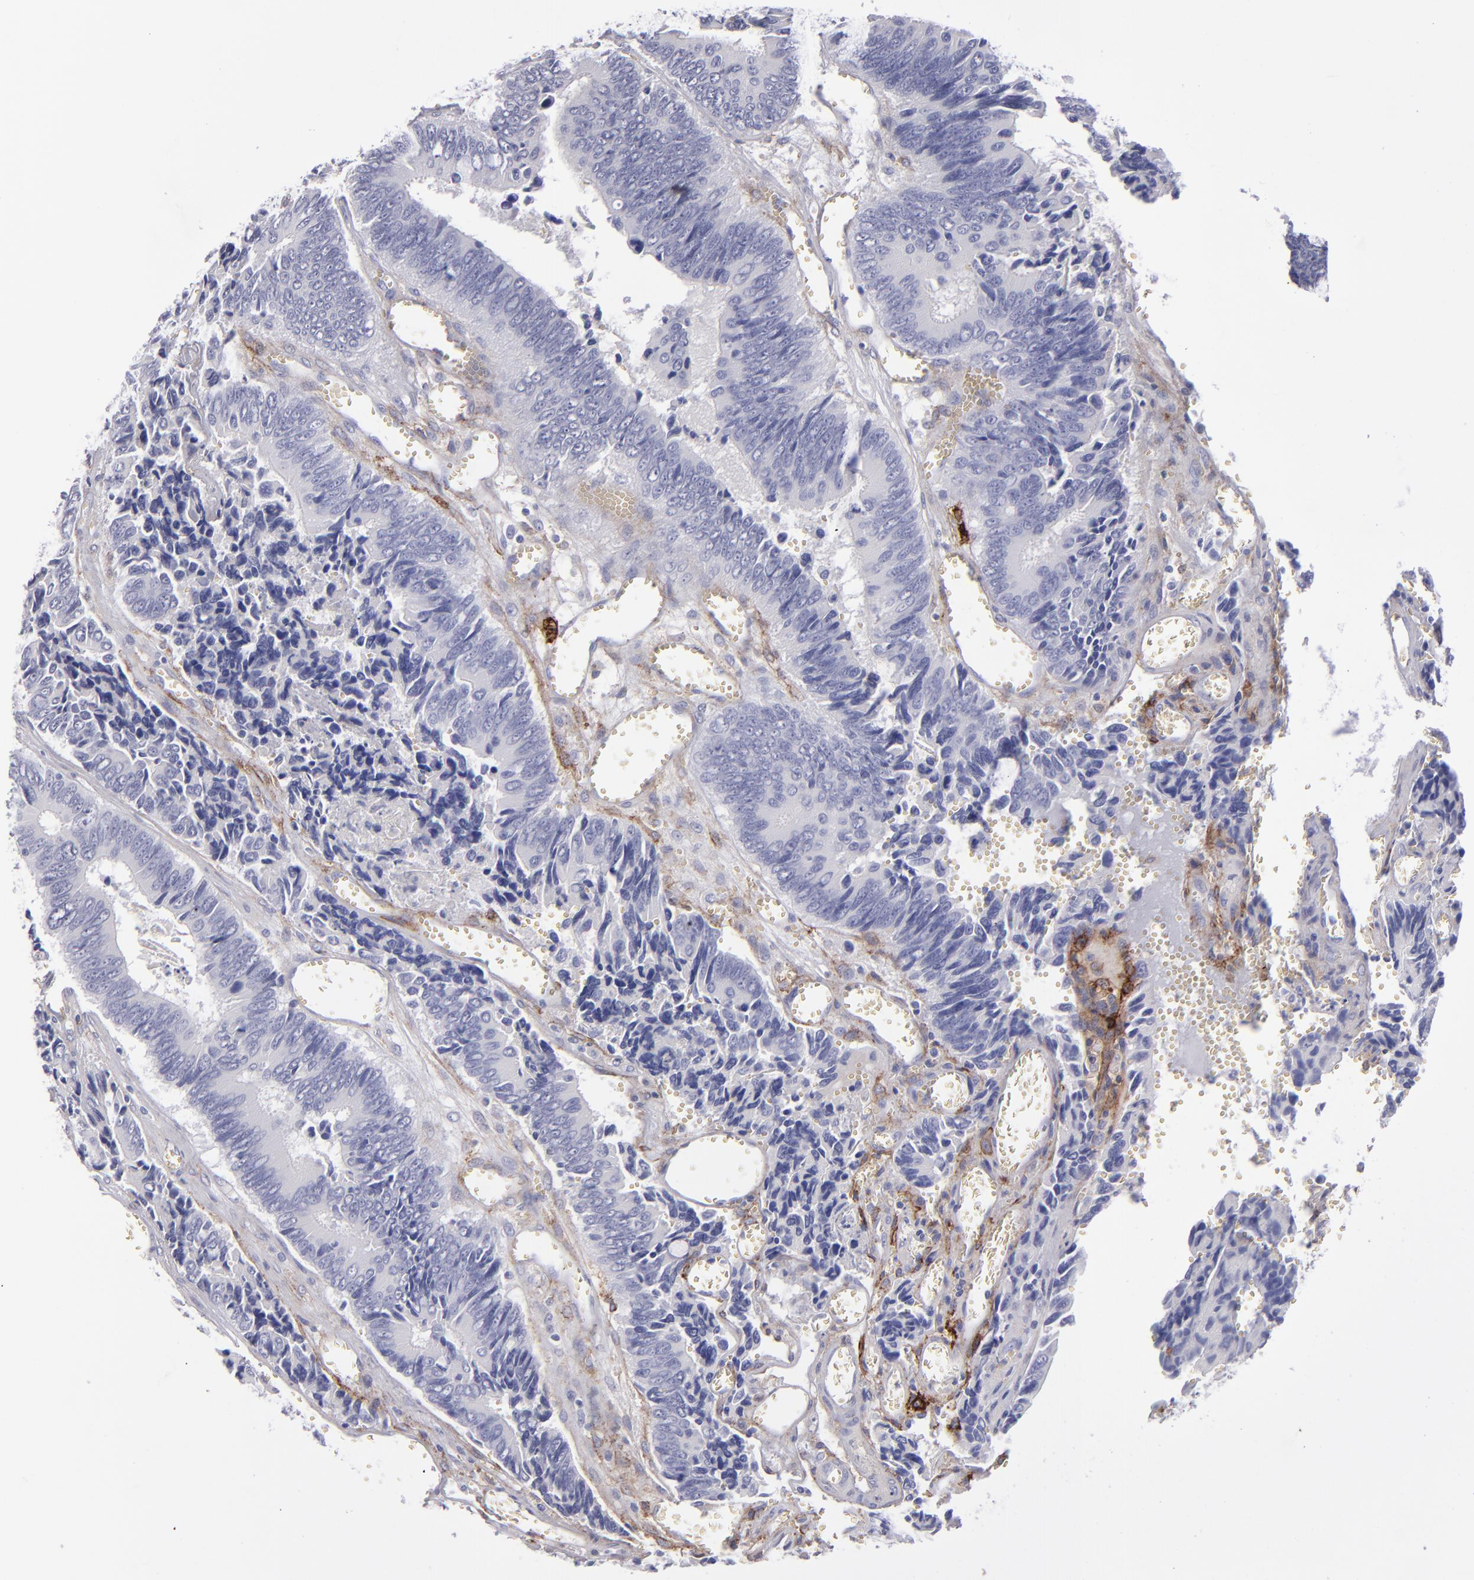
{"staining": {"intensity": "negative", "quantity": "none", "location": "none"}, "tissue": "colorectal cancer", "cell_type": "Tumor cells", "image_type": "cancer", "snomed": [{"axis": "morphology", "description": "Adenocarcinoma, NOS"}, {"axis": "topography", "description": "Colon"}], "caption": "Immunohistochemical staining of colorectal cancer demonstrates no significant staining in tumor cells. (Immunohistochemistry, brightfield microscopy, high magnification).", "gene": "ANPEP", "patient": {"sex": "male", "age": 72}}